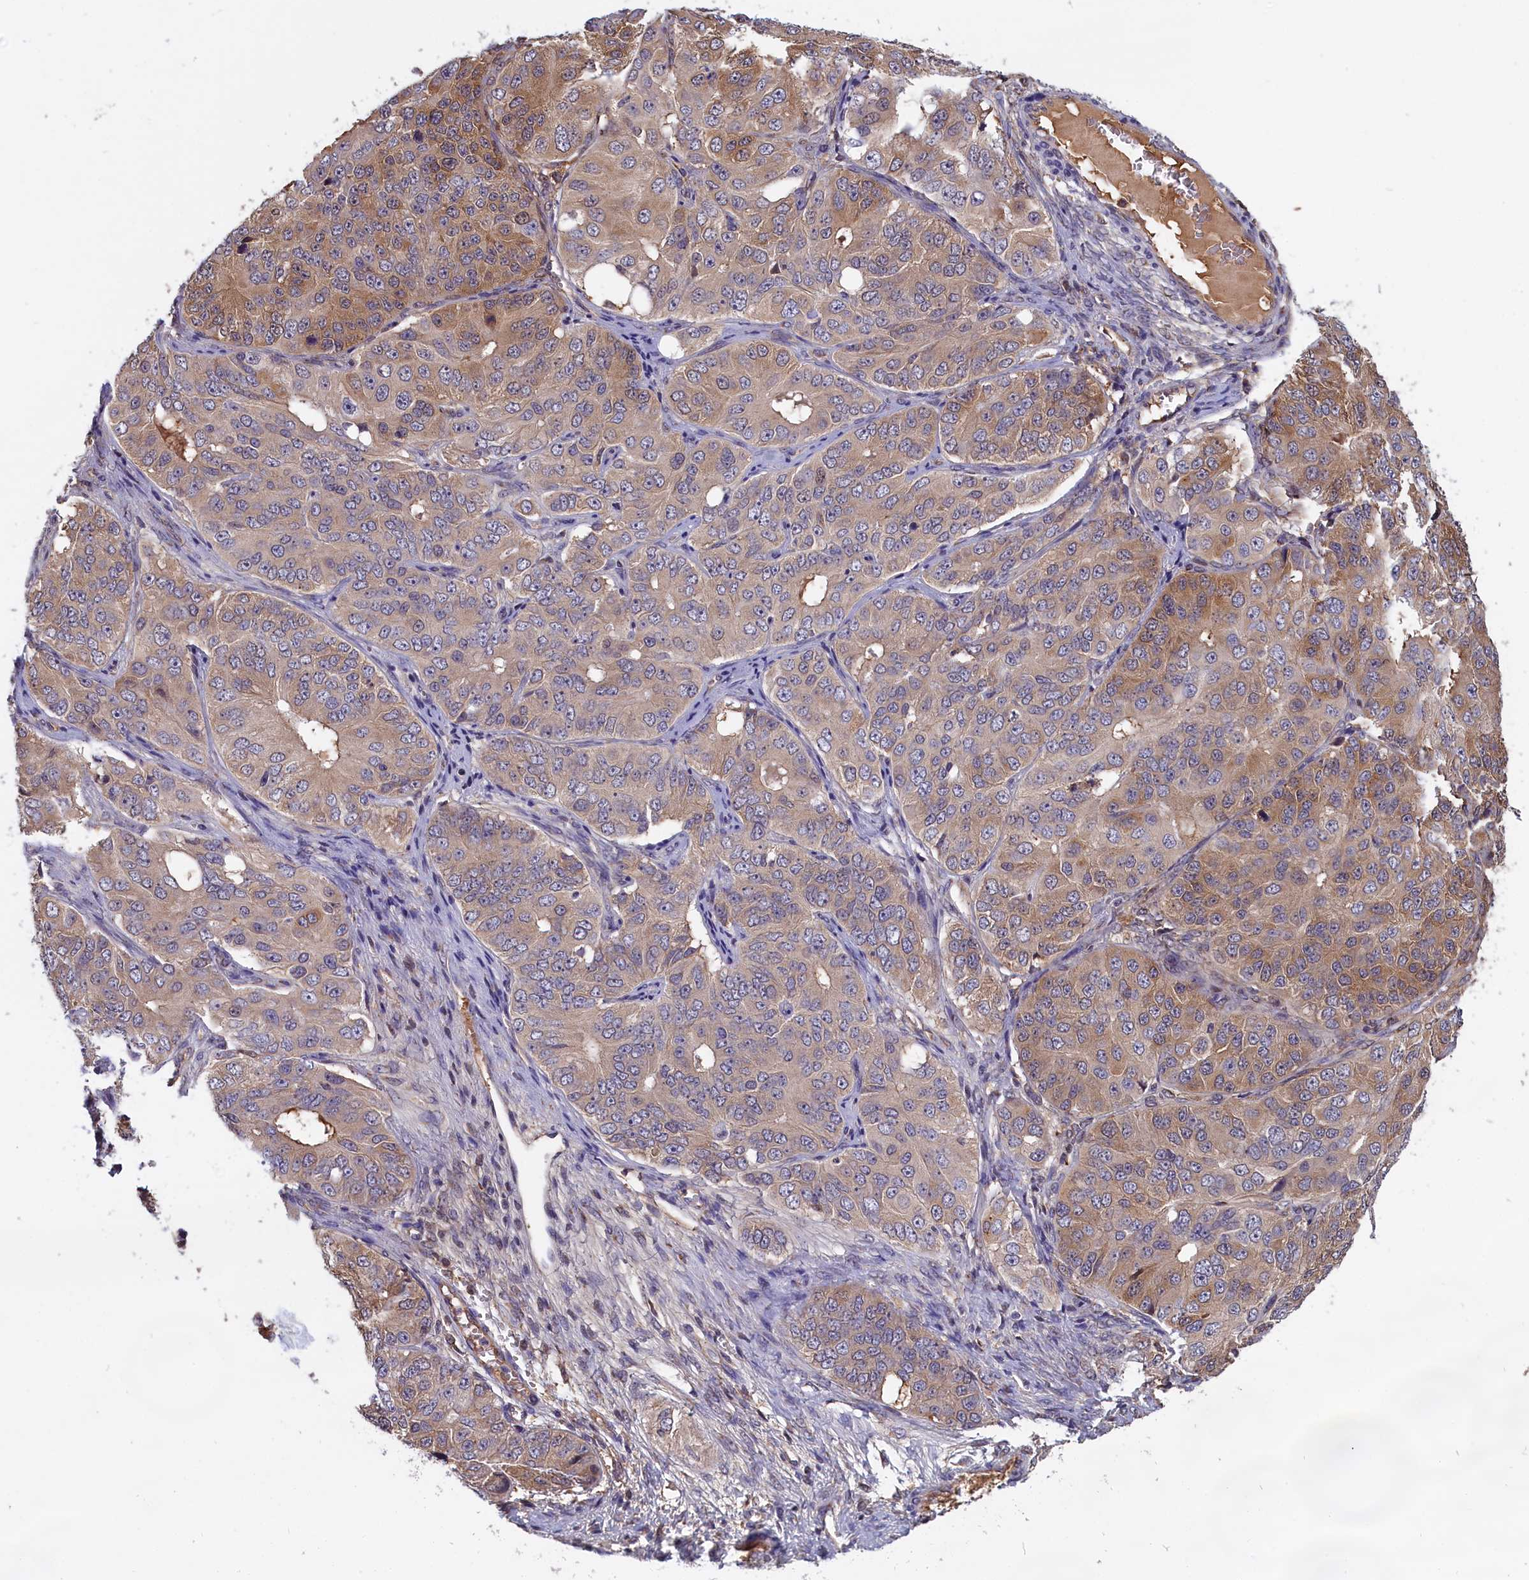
{"staining": {"intensity": "moderate", "quantity": "<25%", "location": "cytoplasmic/membranous"}, "tissue": "ovarian cancer", "cell_type": "Tumor cells", "image_type": "cancer", "snomed": [{"axis": "morphology", "description": "Carcinoma, endometroid"}, {"axis": "topography", "description": "Ovary"}], "caption": "A low amount of moderate cytoplasmic/membranous staining is appreciated in about <25% of tumor cells in endometroid carcinoma (ovarian) tissue. (DAB (3,3'-diaminobenzidine) = brown stain, brightfield microscopy at high magnification).", "gene": "ABCC8", "patient": {"sex": "female", "age": 51}}